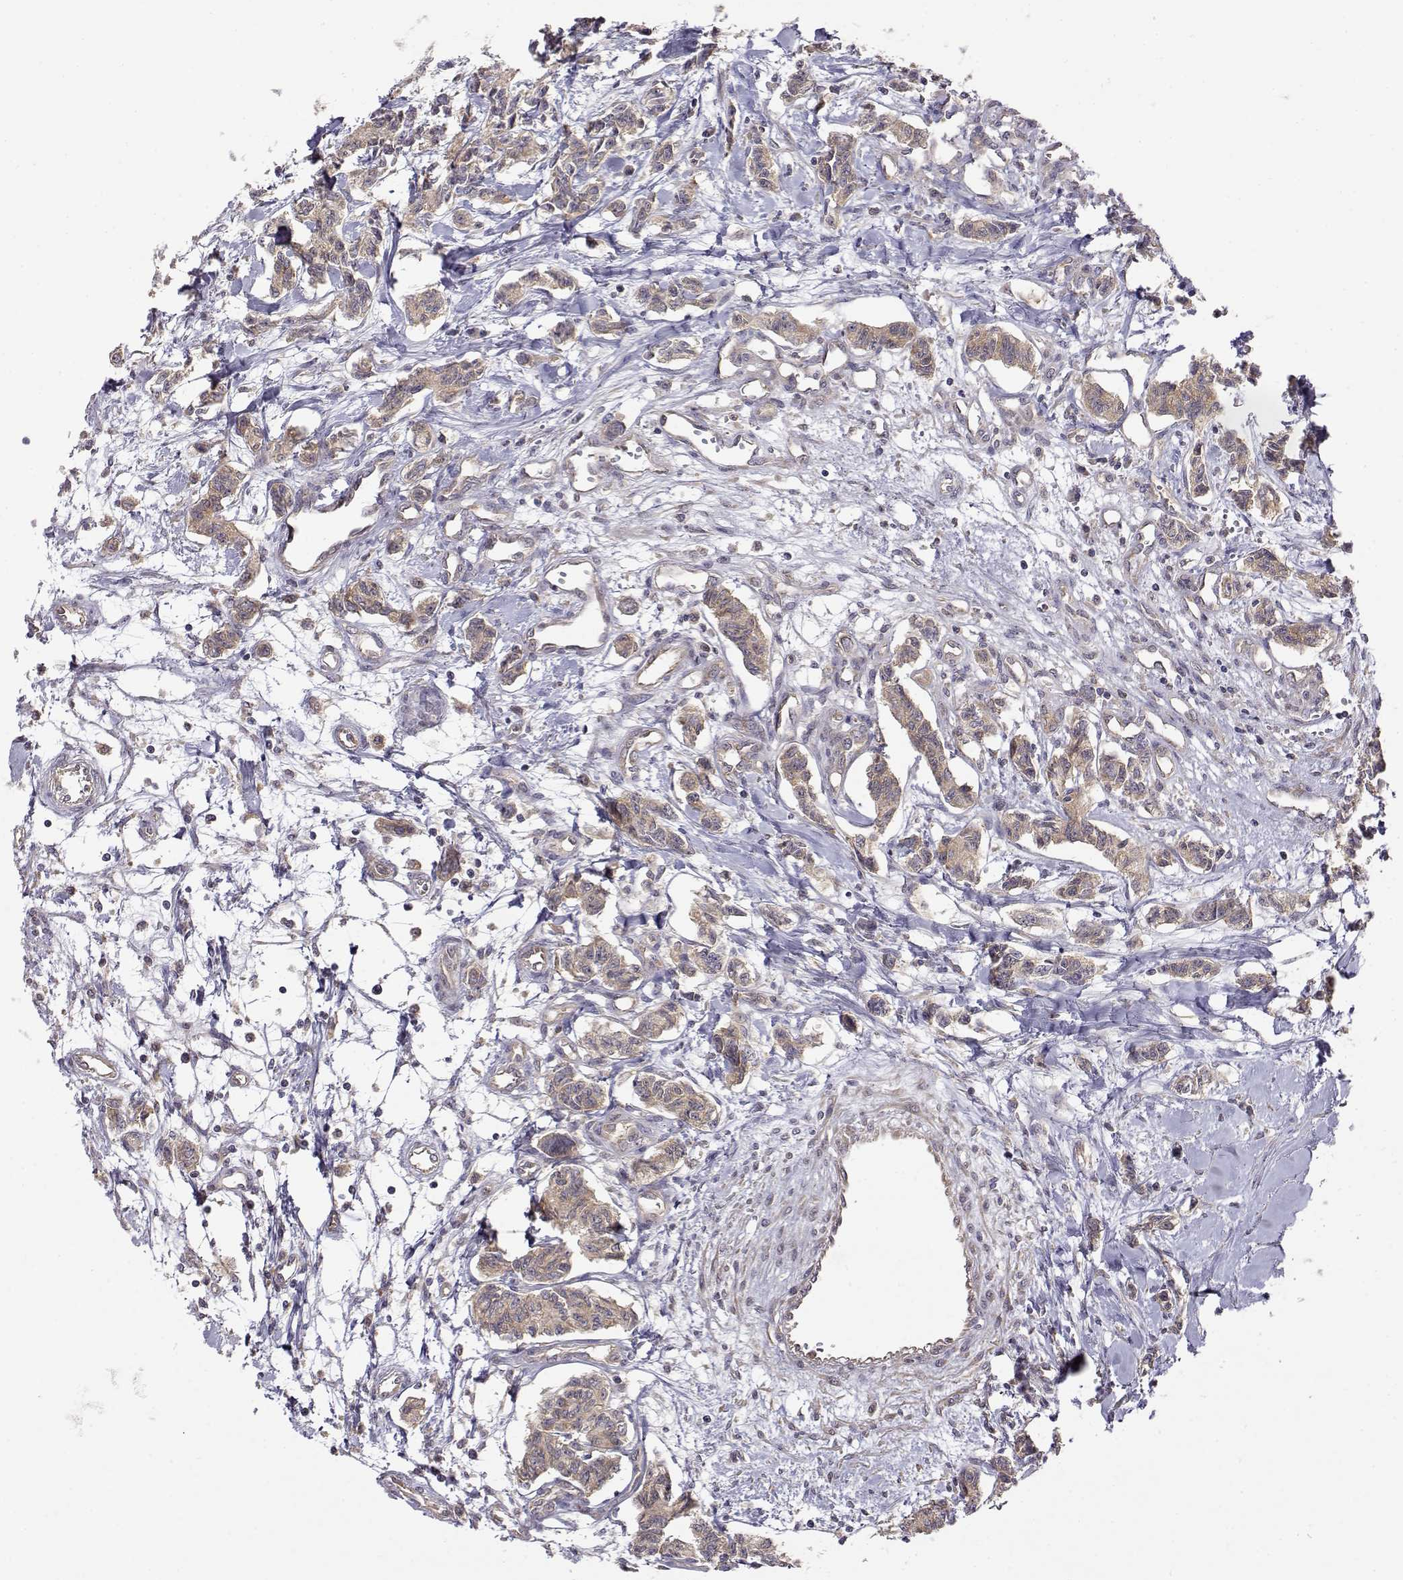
{"staining": {"intensity": "weak", "quantity": ">75%", "location": "cytoplasmic/membranous"}, "tissue": "carcinoid", "cell_type": "Tumor cells", "image_type": "cancer", "snomed": [{"axis": "morphology", "description": "Carcinoid, malignant, NOS"}, {"axis": "topography", "description": "Kidney"}], "caption": "Carcinoid stained with DAB (3,3'-diaminobenzidine) immunohistochemistry shows low levels of weak cytoplasmic/membranous positivity in about >75% of tumor cells. Using DAB (3,3'-diaminobenzidine) (brown) and hematoxylin (blue) stains, captured at high magnification using brightfield microscopy.", "gene": "PAIP1", "patient": {"sex": "female", "age": 41}}